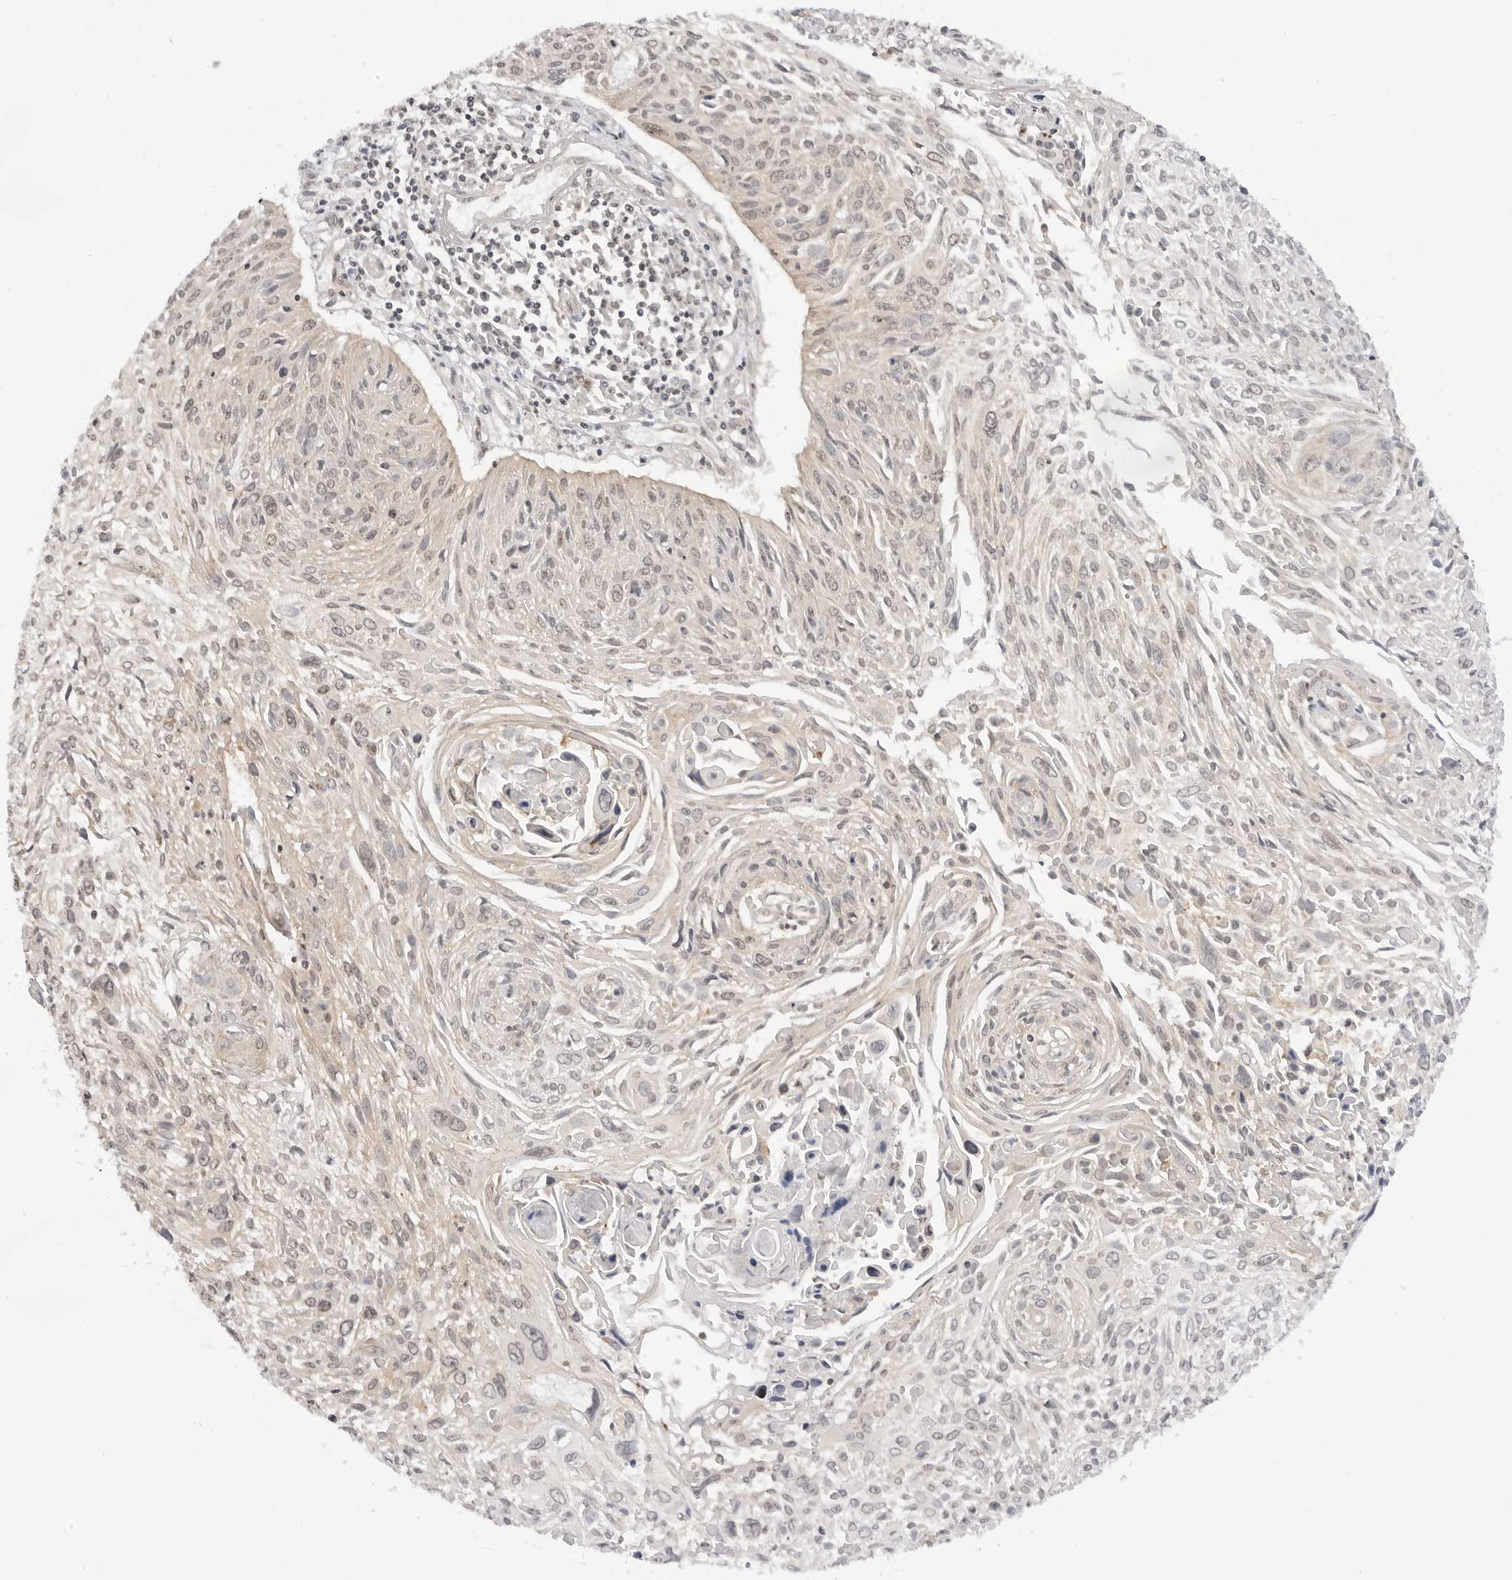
{"staining": {"intensity": "negative", "quantity": "none", "location": "none"}, "tissue": "cervical cancer", "cell_type": "Tumor cells", "image_type": "cancer", "snomed": [{"axis": "morphology", "description": "Squamous cell carcinoma, NOS"}, {"axis": "topography", "description": "Cervix"}], "caption": "This is an immunohistochemistry (IHC) histopathology image of cervical cancer (squamous cell carcinoma). There is no staining in tumor cells.", "gene": "MAP2K5", "patient": {"sex": "female", "age": 51}}